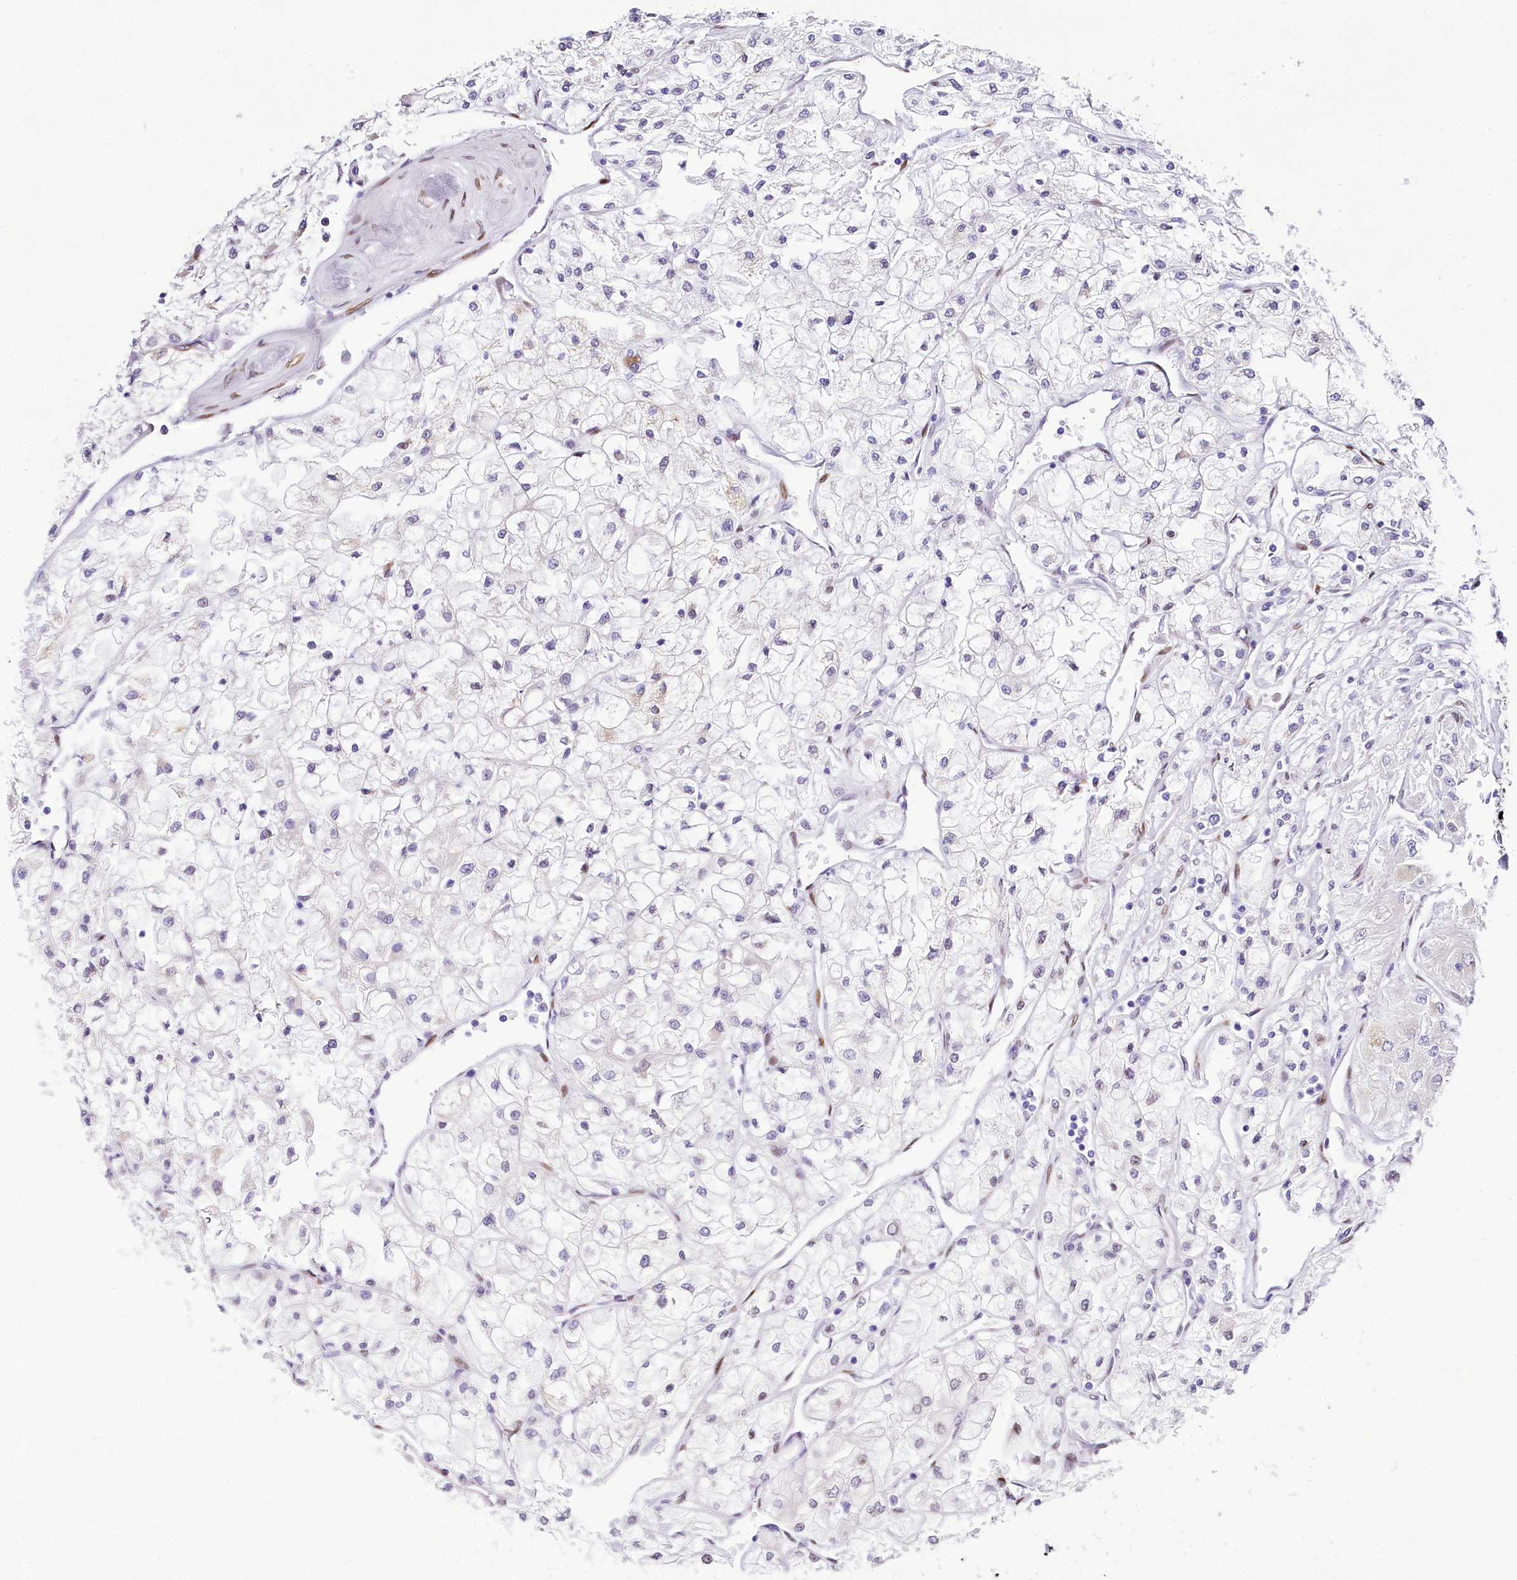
{"staining": {"intensity": "negative", "quantity": "none", "location": "none"}, "tissue": "renal cancer", "cell_type": "Tumor cells", "image_type": "cancer", "snomed": [{"axis": "morphology", "description": "Adenocarcinoma, NOS"}, {"axis": "topography", "description": "Kidney"}], "caption": "Histopathology image shows no protein staining in tumor cells of renal cancer (adenocarcinoma) tissue.", "gene": "PPIP5K2", "patient": {"sex": "male", "age": 80}}